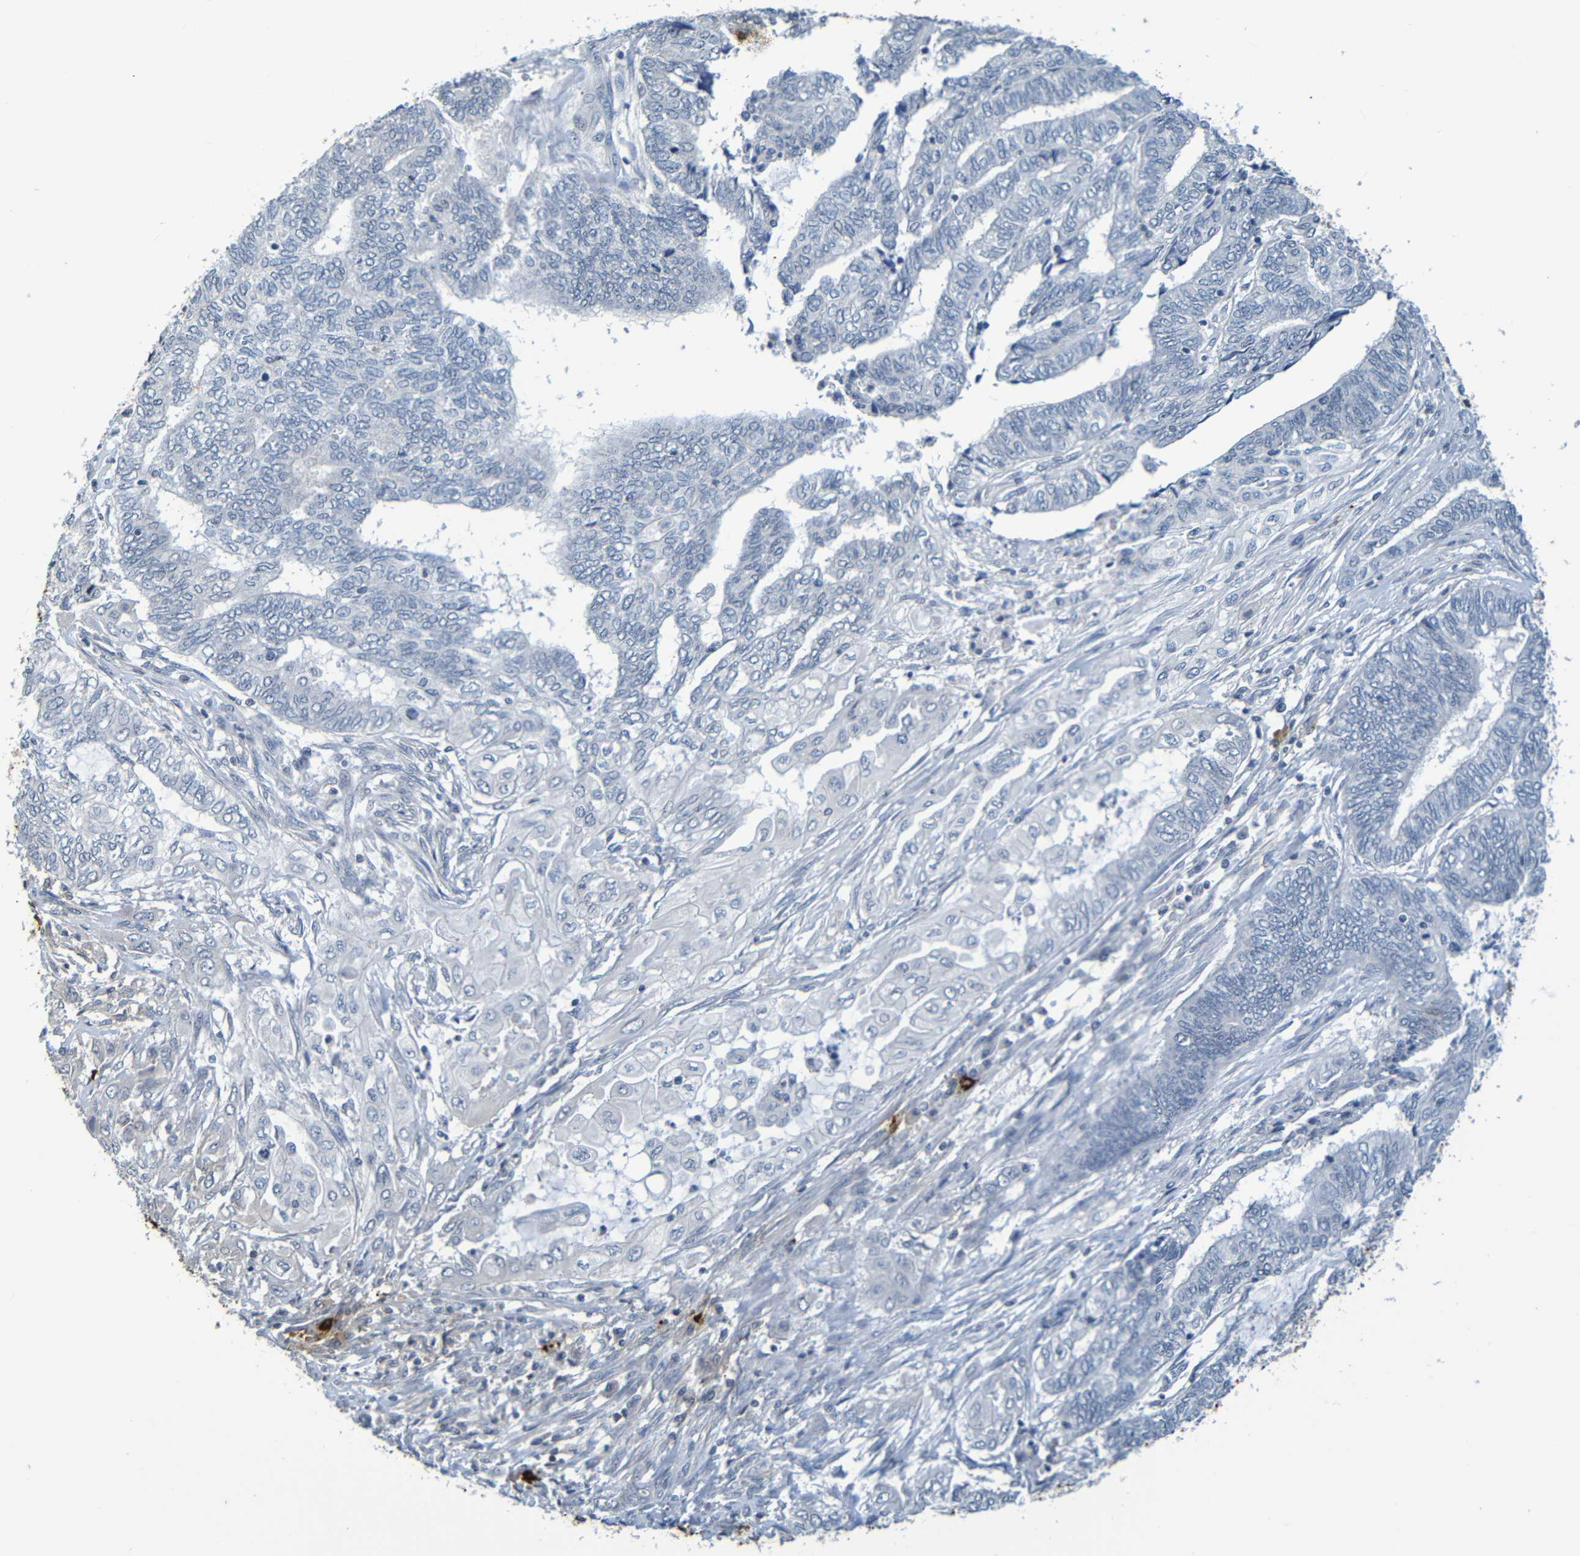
{"staining": {"intensity": "negative", "quantity": "none", "location": "none"}, "tissue": "endometrial cancer", "cell_type": "Tumor cells", "image_type": "cancer", "snomed": [{"axis": "morphology", "description": "Adenocarcinoma, NOS"}, {"axis": "topography", "description": "Uterus"}, {"axis": "topography", "description": "Endometrium"}], "caption": "A photomicrograph of adenocarcinoma (endometrial) stained for a protein reveals no brown staining in tumor cells.", "gene": "C3AR1", "patient": {"sex": "female", "age": 70}}